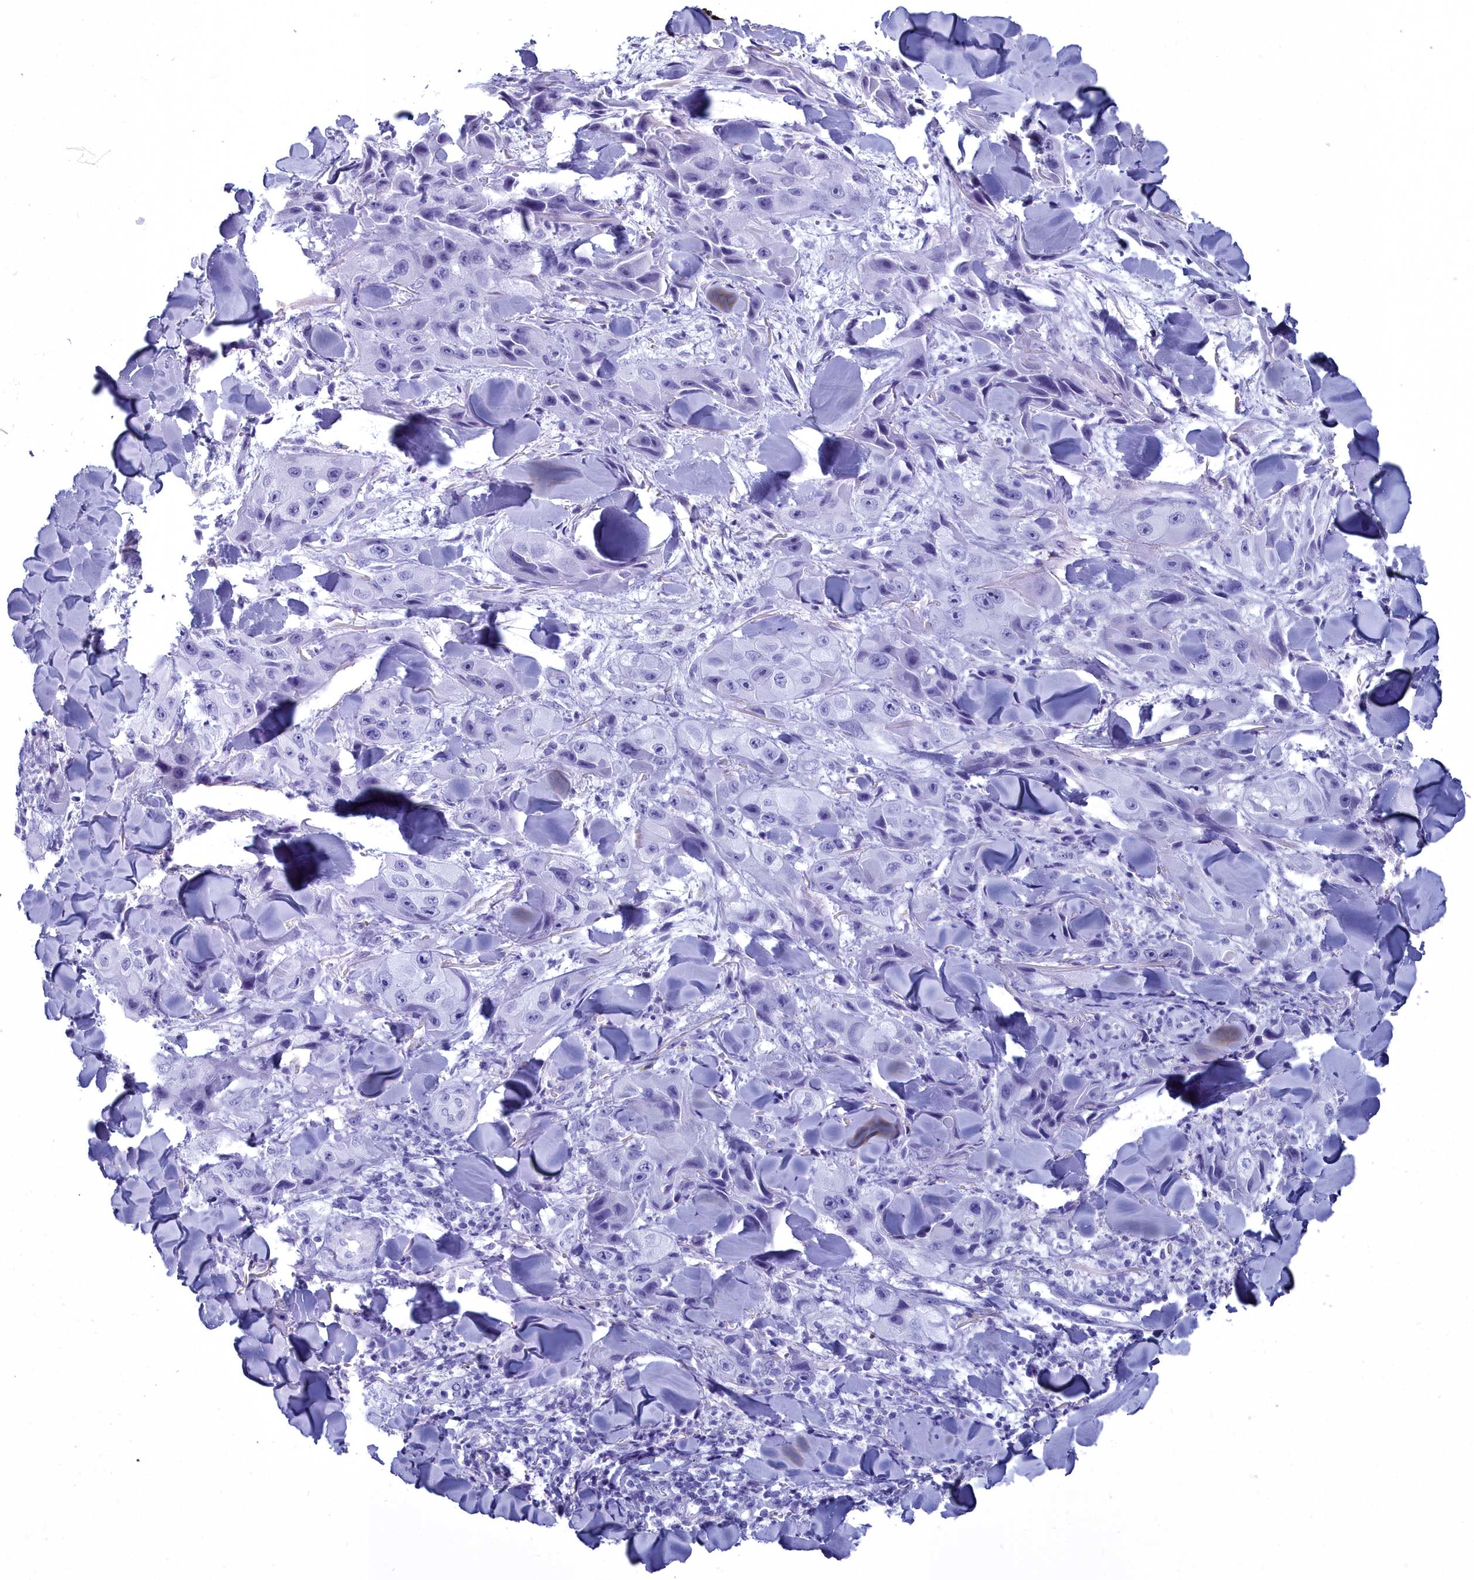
{"staining": {"intensity": "negative", "quantity": "none", "location": "none"}, "tissue": "skin cancer", "cell_type": "Tumor cells", "image_type": "cancer", "snomed": [{"axis": "morphology", "description": "Squamous cell carcinoma, NOS"}, {"axis": "topography", "description": "Skin"}, {"axis": "topography", "description": "Subcutis"}], "caption": "DAB (3,3'-diaminobenzidine) immunohistochemical staining of human skin cancer (squamous cell carcinoma) reveals no significant staining in tumor cells. (DAB immunohistochemistry visualized using brightfield microscopy, high magnification).", "gene": "MAP6", "patient": {"sex": "male", "age": 73}}